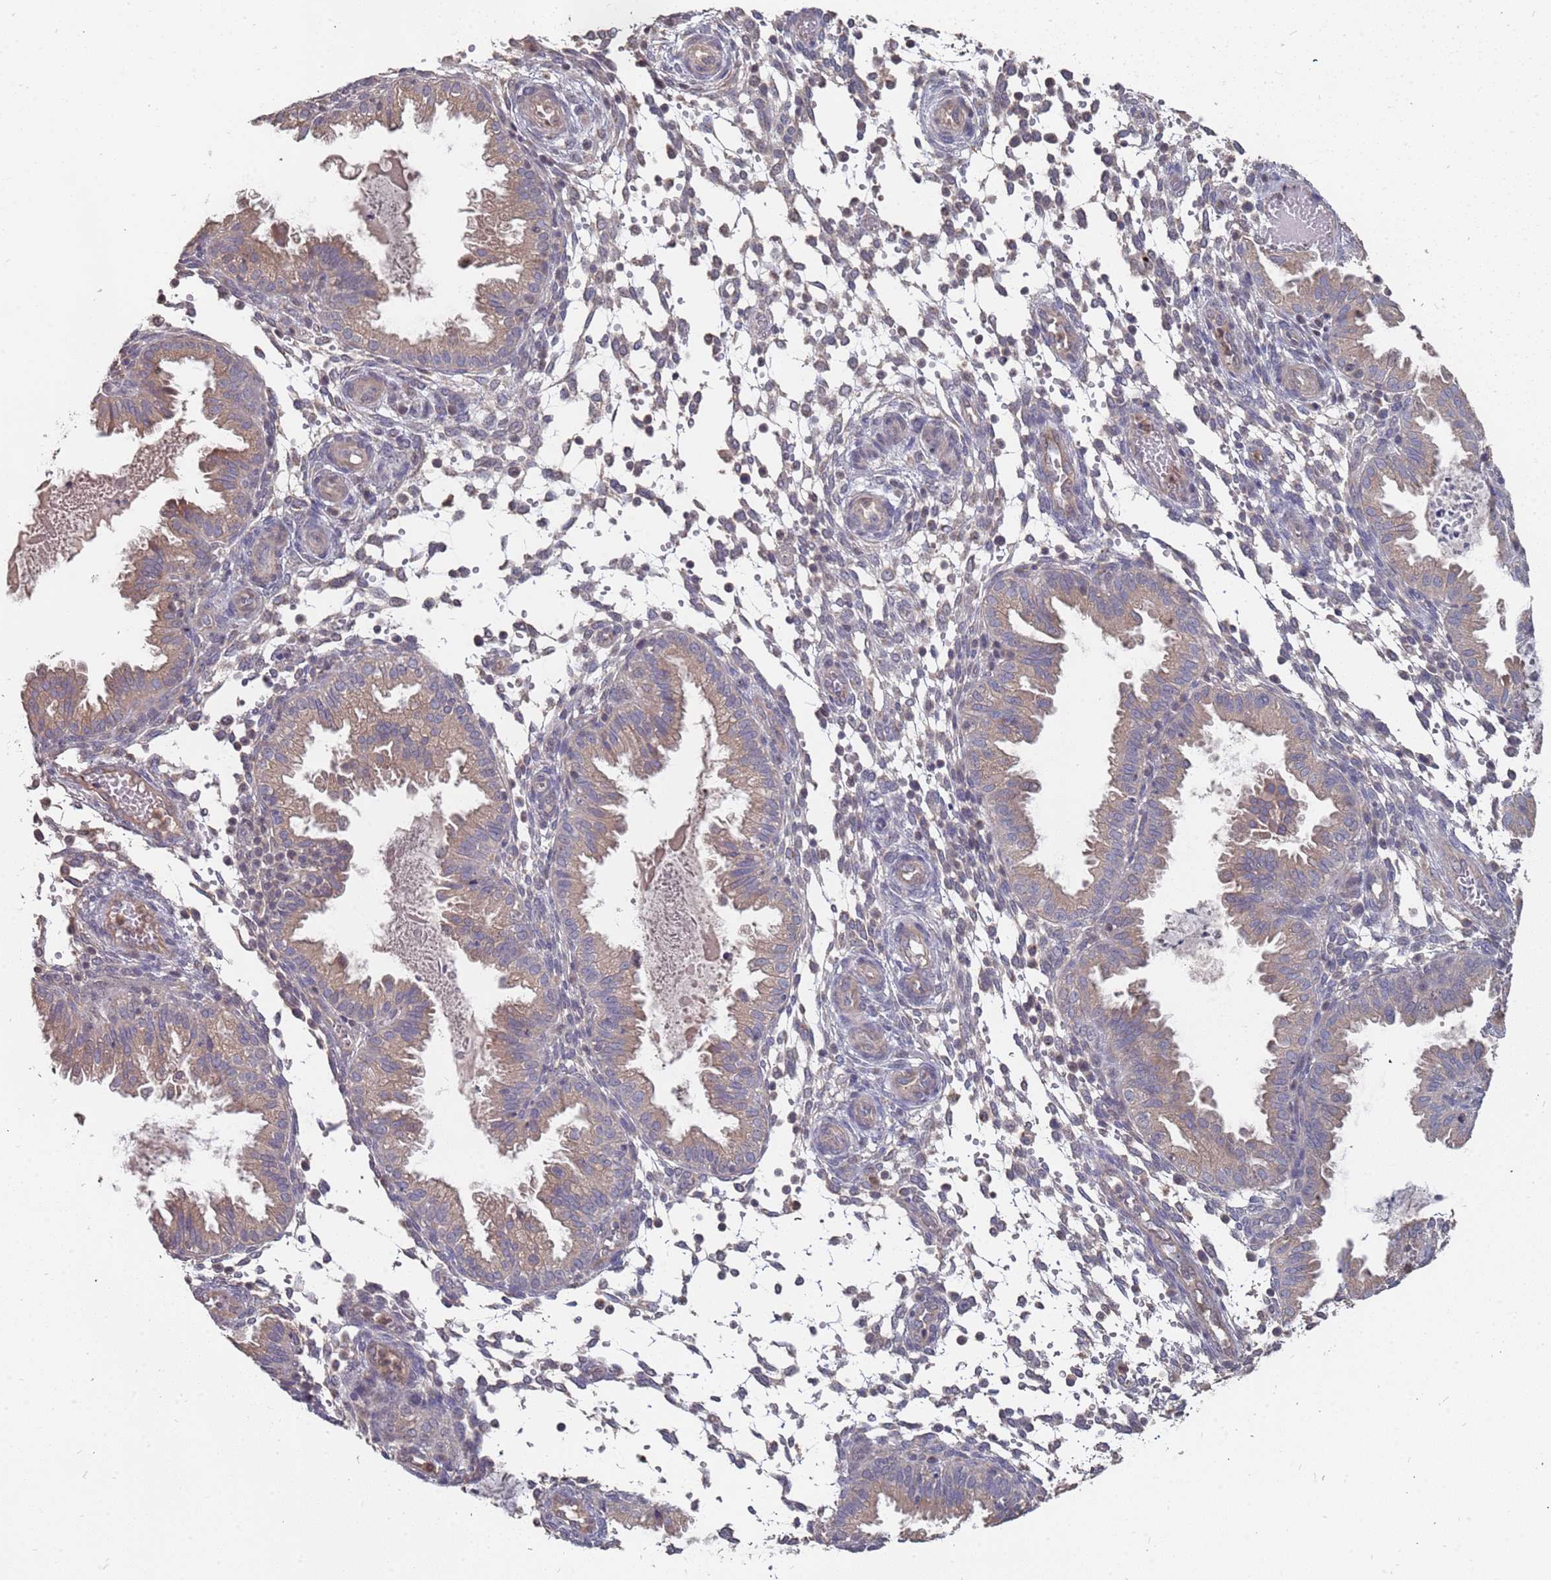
{"staining": {"intensity": "negative", "quantity": "none", "location": "none"}, "tissue": "endometrium", "cell_type": "Cells in endometrial stroma", "image_type": "normal", "snomed": [{"axis": "morphology", "description": "Normal tissue, NOS"}, {"axis": "topography", "description": "Endometrium"}], "caption": "Histopathology image shows no protein positivity in cells in endometrial stroma of unremarkable endometrium. (DAB immunohistochemistry (IHC) with hematoxylin counter stain).", "gene": "TCEANC2", "patient": {"sex": "female", "age": 33}}